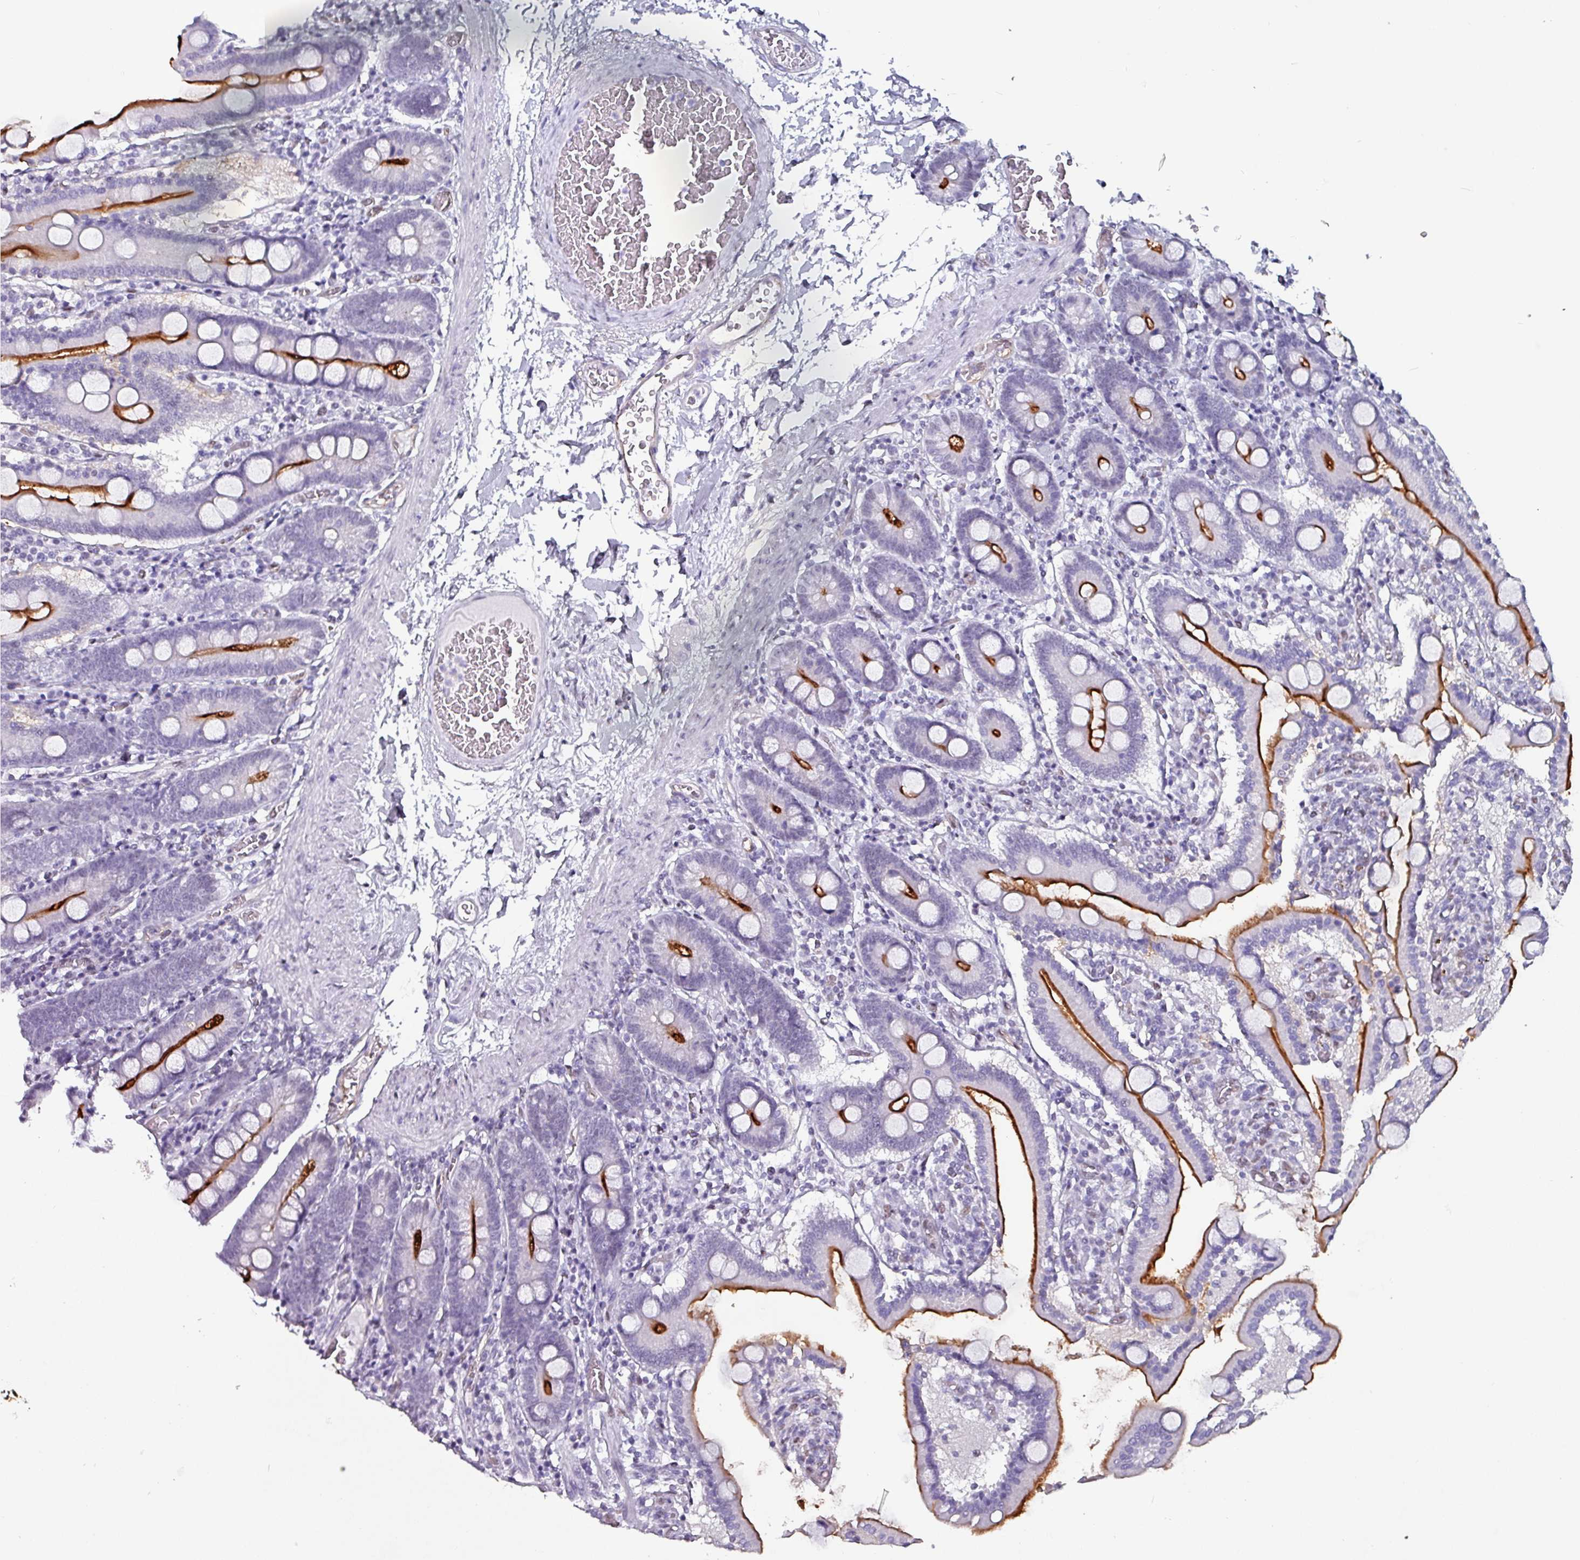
{"staining": {"intensity": "strong", "quantity": "25%-75%", "location": "cytoplasmic/membranous"}, "tissue": "duodenum", "cell_type": "Glandular cells", "image_type": "normal", "snomed": [{"axis": "morphology", "description": "Normal tissue, NOS"}, {"axis": "topography", "description": "Duodenum"}], "caption": "Immunohistochemistry staining of normal duodenum, which shows high levels of strong cytoplasmic/membranous staining in approximately 25%-75% of glandular cells indicating strong cytoplasmic/membranous protein expression. The staining was performed using DAB (3,3'-diaminobenzidine) (brown) for protein detection and nuclei were counterstained in hematoxylin (blue).", "gene": "ZNF816", "patient": {"sex": "male", "age": 55}}